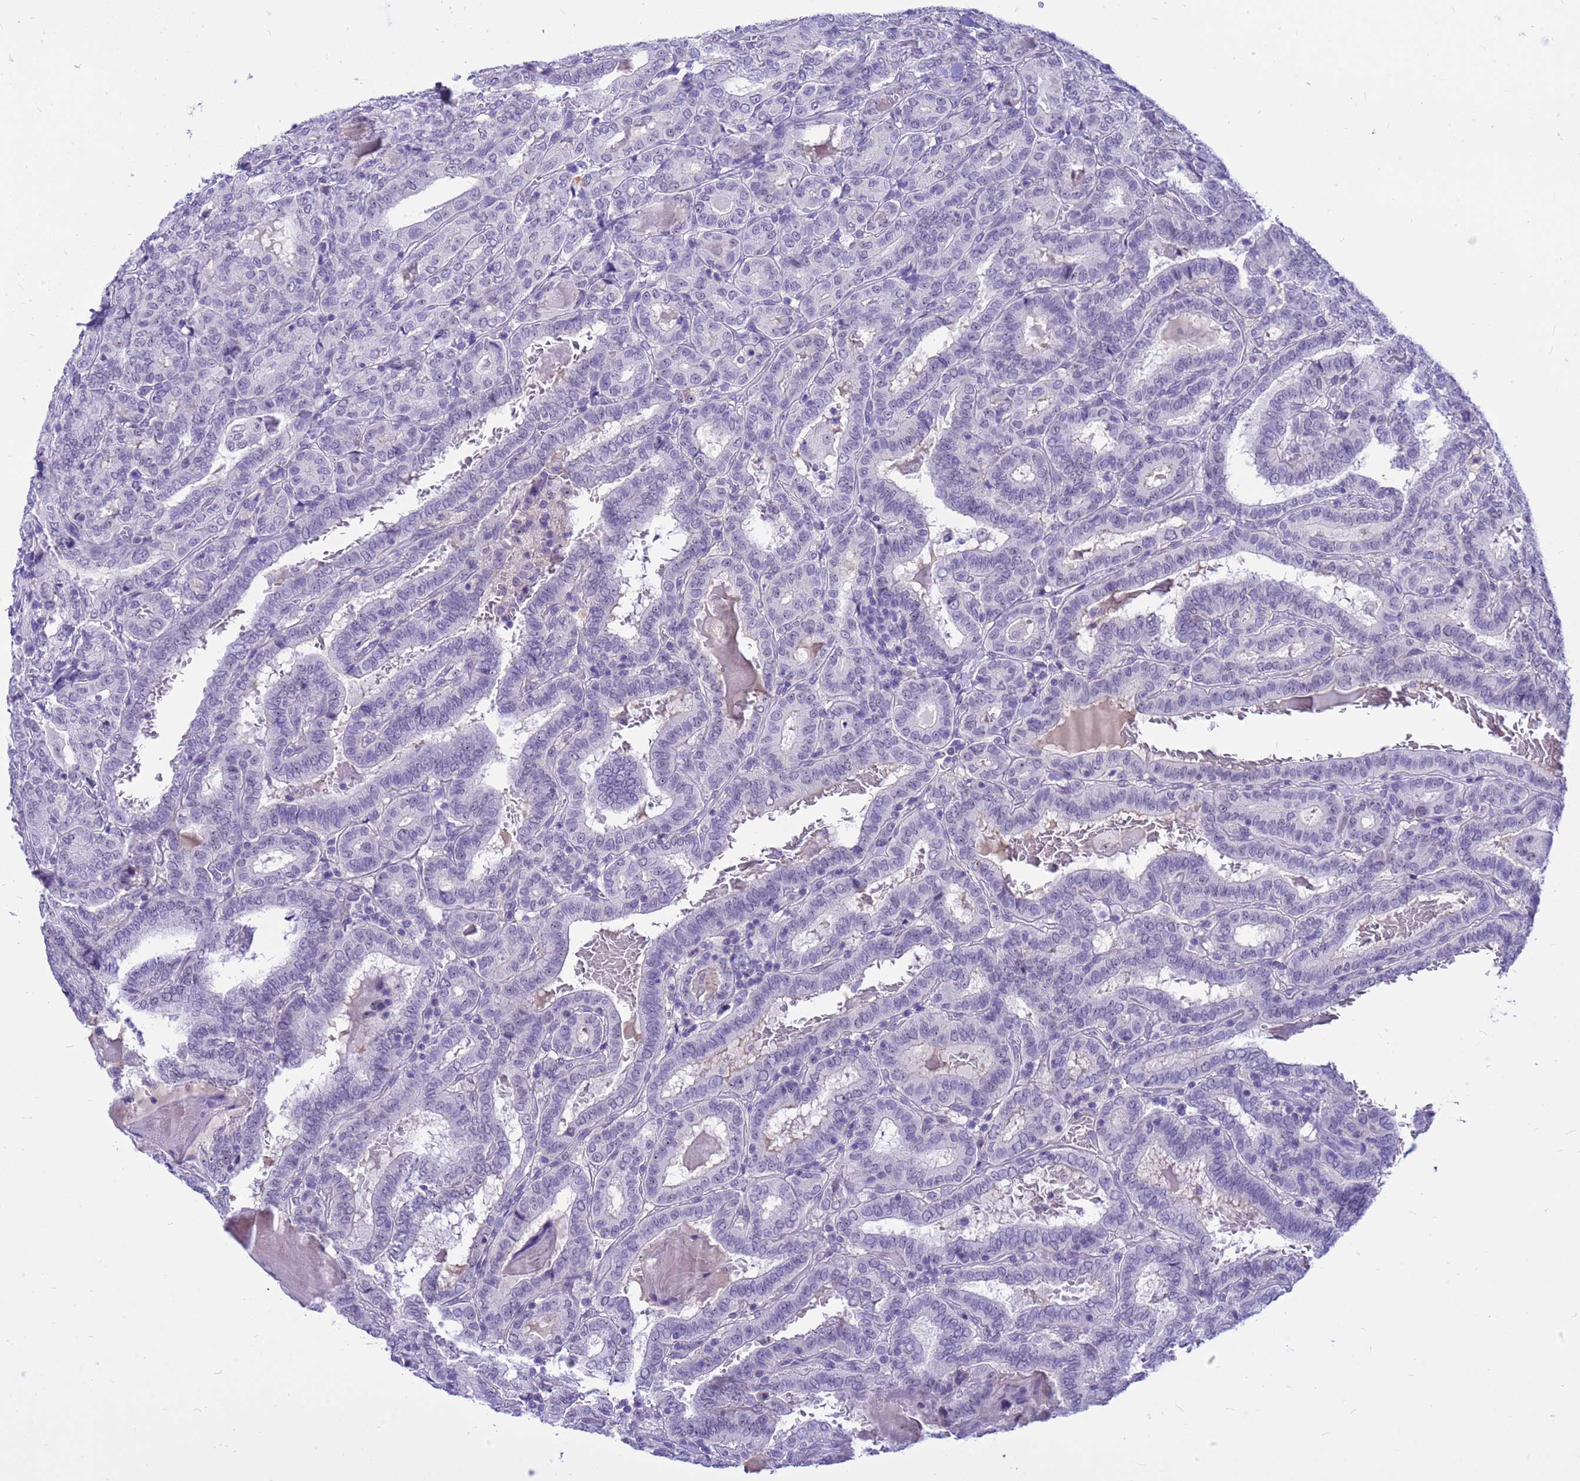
{"staining": {"intensity": "negative", "quantity": "none", "location": "none"}, "tissue": "thyroid cancer", "cell_type": "Tumor cells", "image_type": "cancer", "snomed": [{"axis": "morphology", "description": "Papillary adenocarcinoma, NOS"}, {"axis": "topography", "description": "Thyroid gland"}], "caption": "There is no significant positivity in tumor cells of thyroid papillary adenocarcinoma.", "gene": "DMRTC2", "patient": {"sex": "female", "age": 72}}